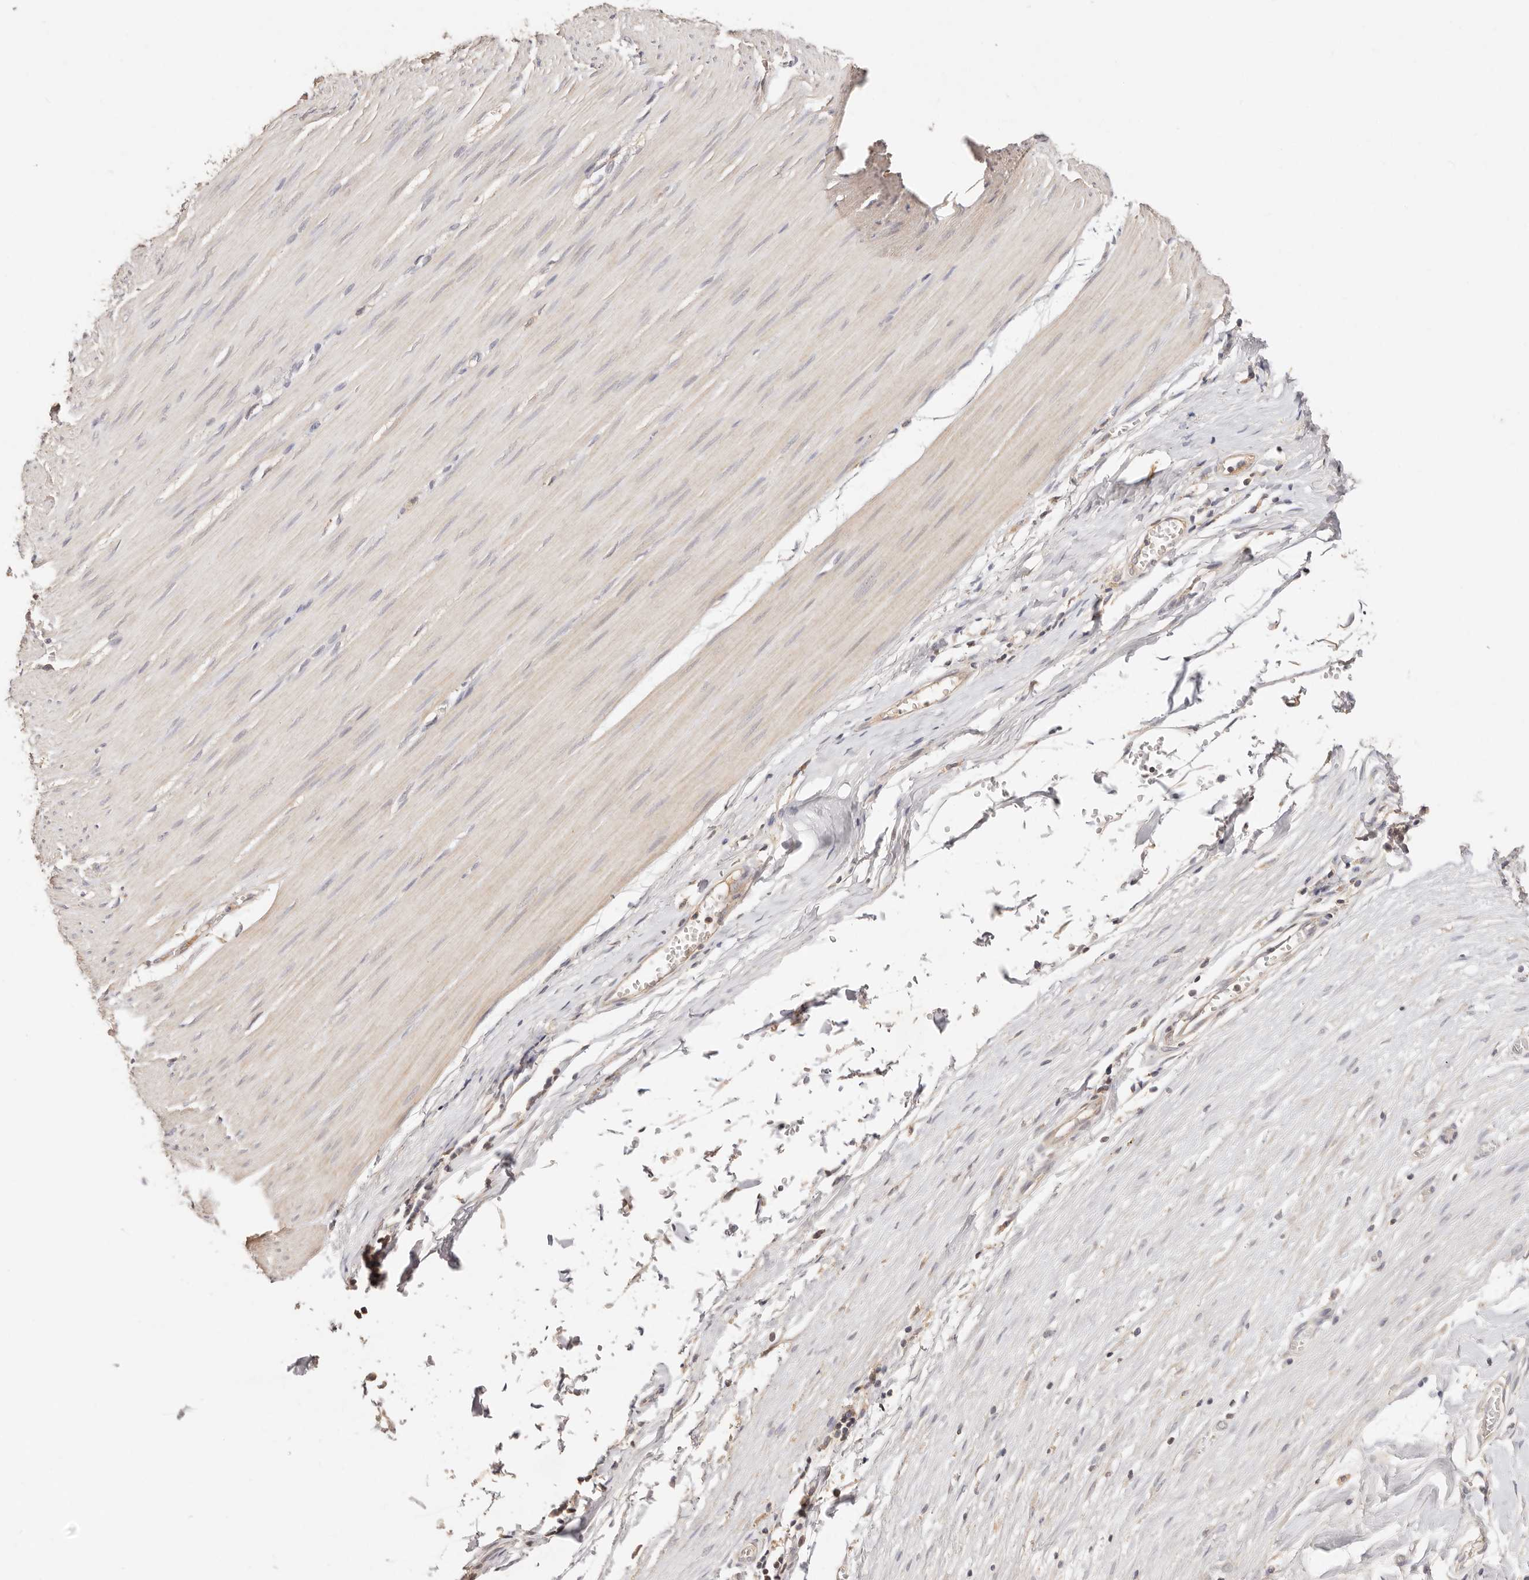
{"staining": {"intensity": "weak", "quantity": "<25%", "location": "cytoplasmic/membranous"}, "tissue": "smooth muscle", "cell_type": "Smooth muscle cells", "image_type": "normal", "snomed": [{"axis": "morphology", "description": "Normal tissue, NOS"}, {"axis": "morphology", "description": "Adenocarcinoma, NOS"}, {"axis": "topography", "description": "Colon"}, {"axis": "topography", "description": "Peripheral nerve tissue"}], "caption": "A high-resolution photomicrograph shows IHC staining of benign smooth muscle, which displays no significant expression in smooth muscle cells. The staining was performed using DAB (3,3'-diaminobenzidine) to visualize the protein expression in brown, while the nuclei were stained in blue with hematoxylin (Magnification: 20x).", "gene": "CXADR", "patient": {"sex": "male", "age": 14}}